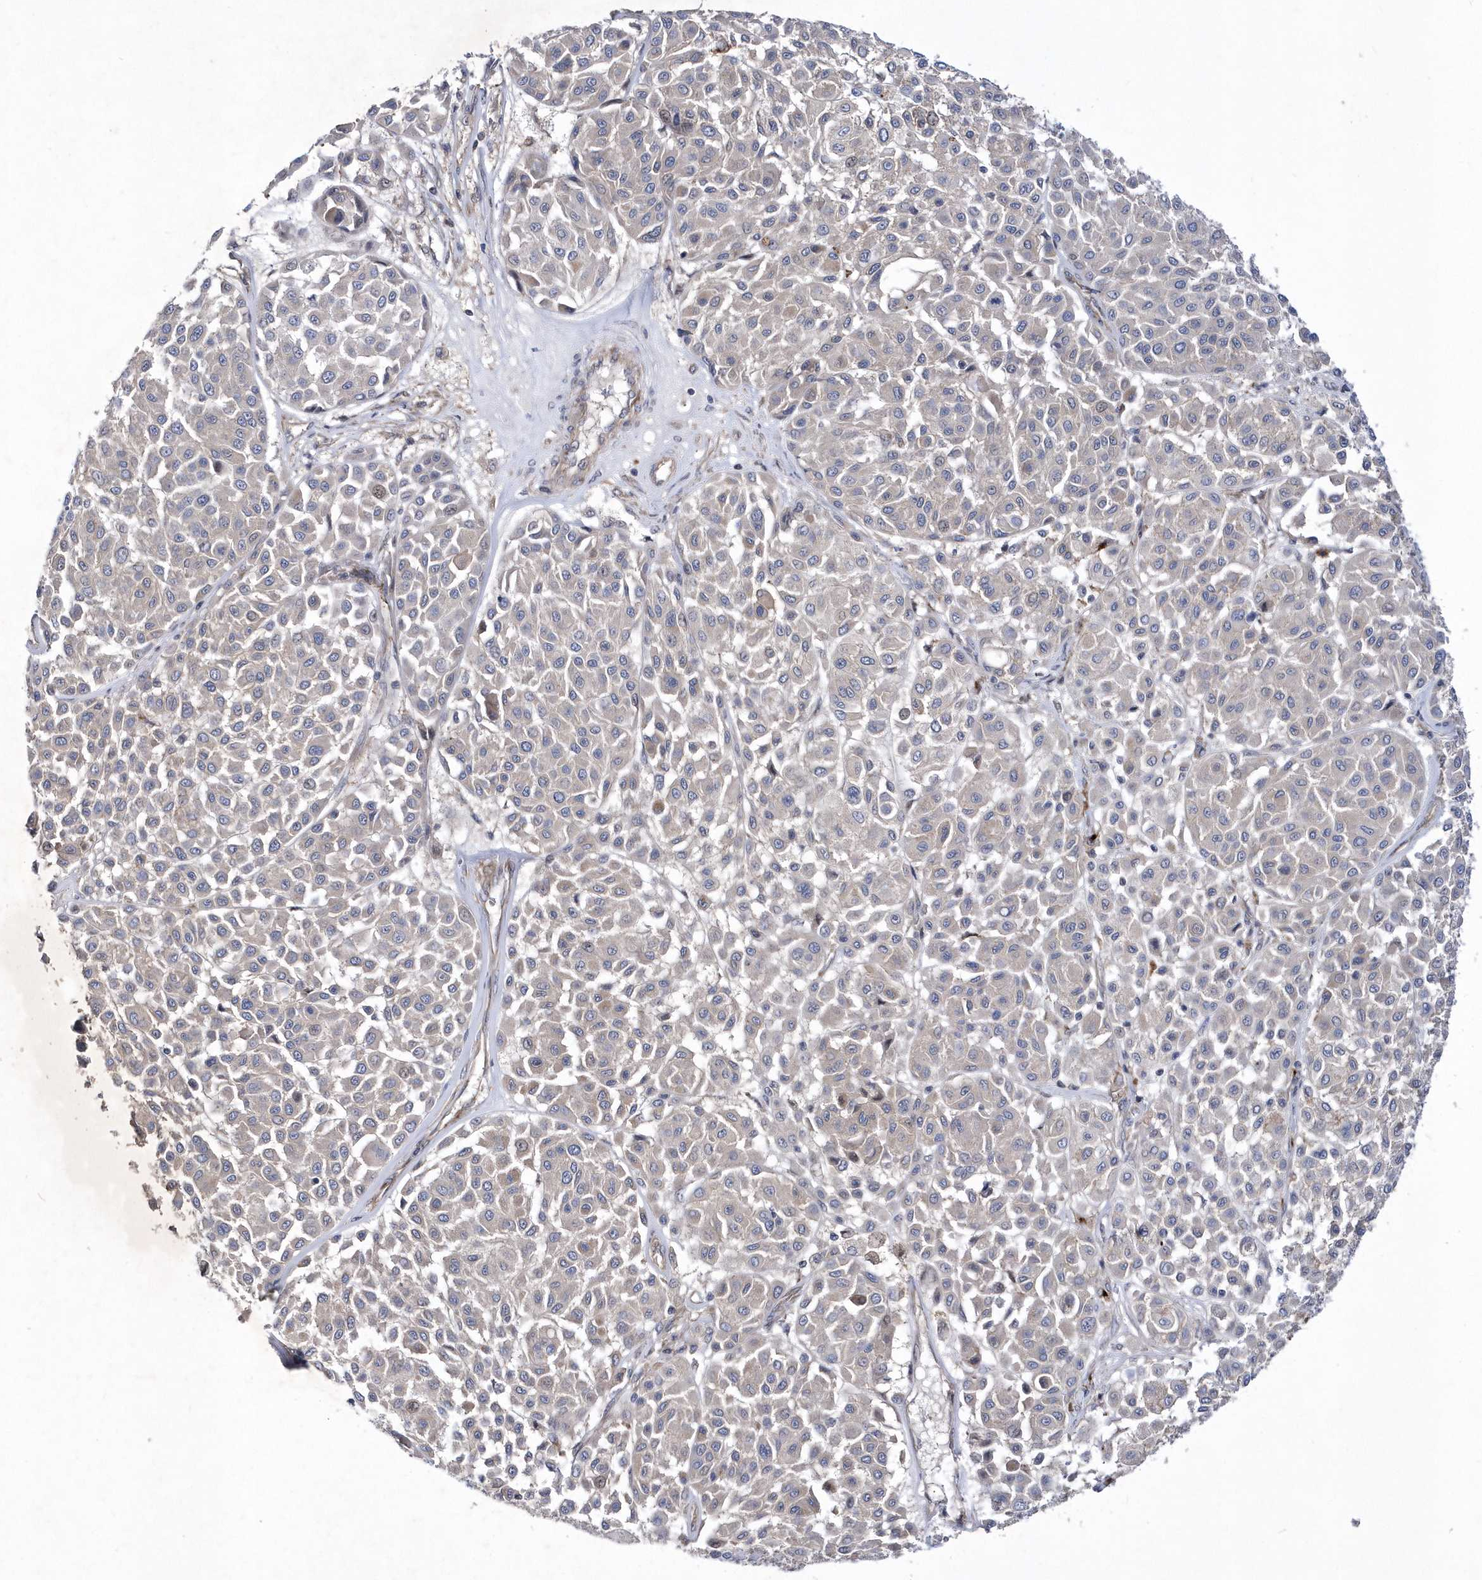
{"staining": {"intensity": "negative", "quantity": "none", "location": "none"}, "tissue": "melanoma", "cell_type": "Tumor cells", "image_type": "cancer", "snomed": [{"axis": "morphology", "description": "Malignant melanoma, Metastatic site"}, {"axis": "topography", "description": "Soft tissue"}], "caption": "The micrograph demonstrates no significant expression in tumor cells of malignant melanoma (metastatic site). (Stains: DAB (3,3'-diaminobenzidine) immunohistochemistry (IHC) with hematoxylin counter stain, Microscopy: brightfield microscopy at high magnification).", "gene": "LONRF2", "patient": {"sex": "male", "age": 41}}